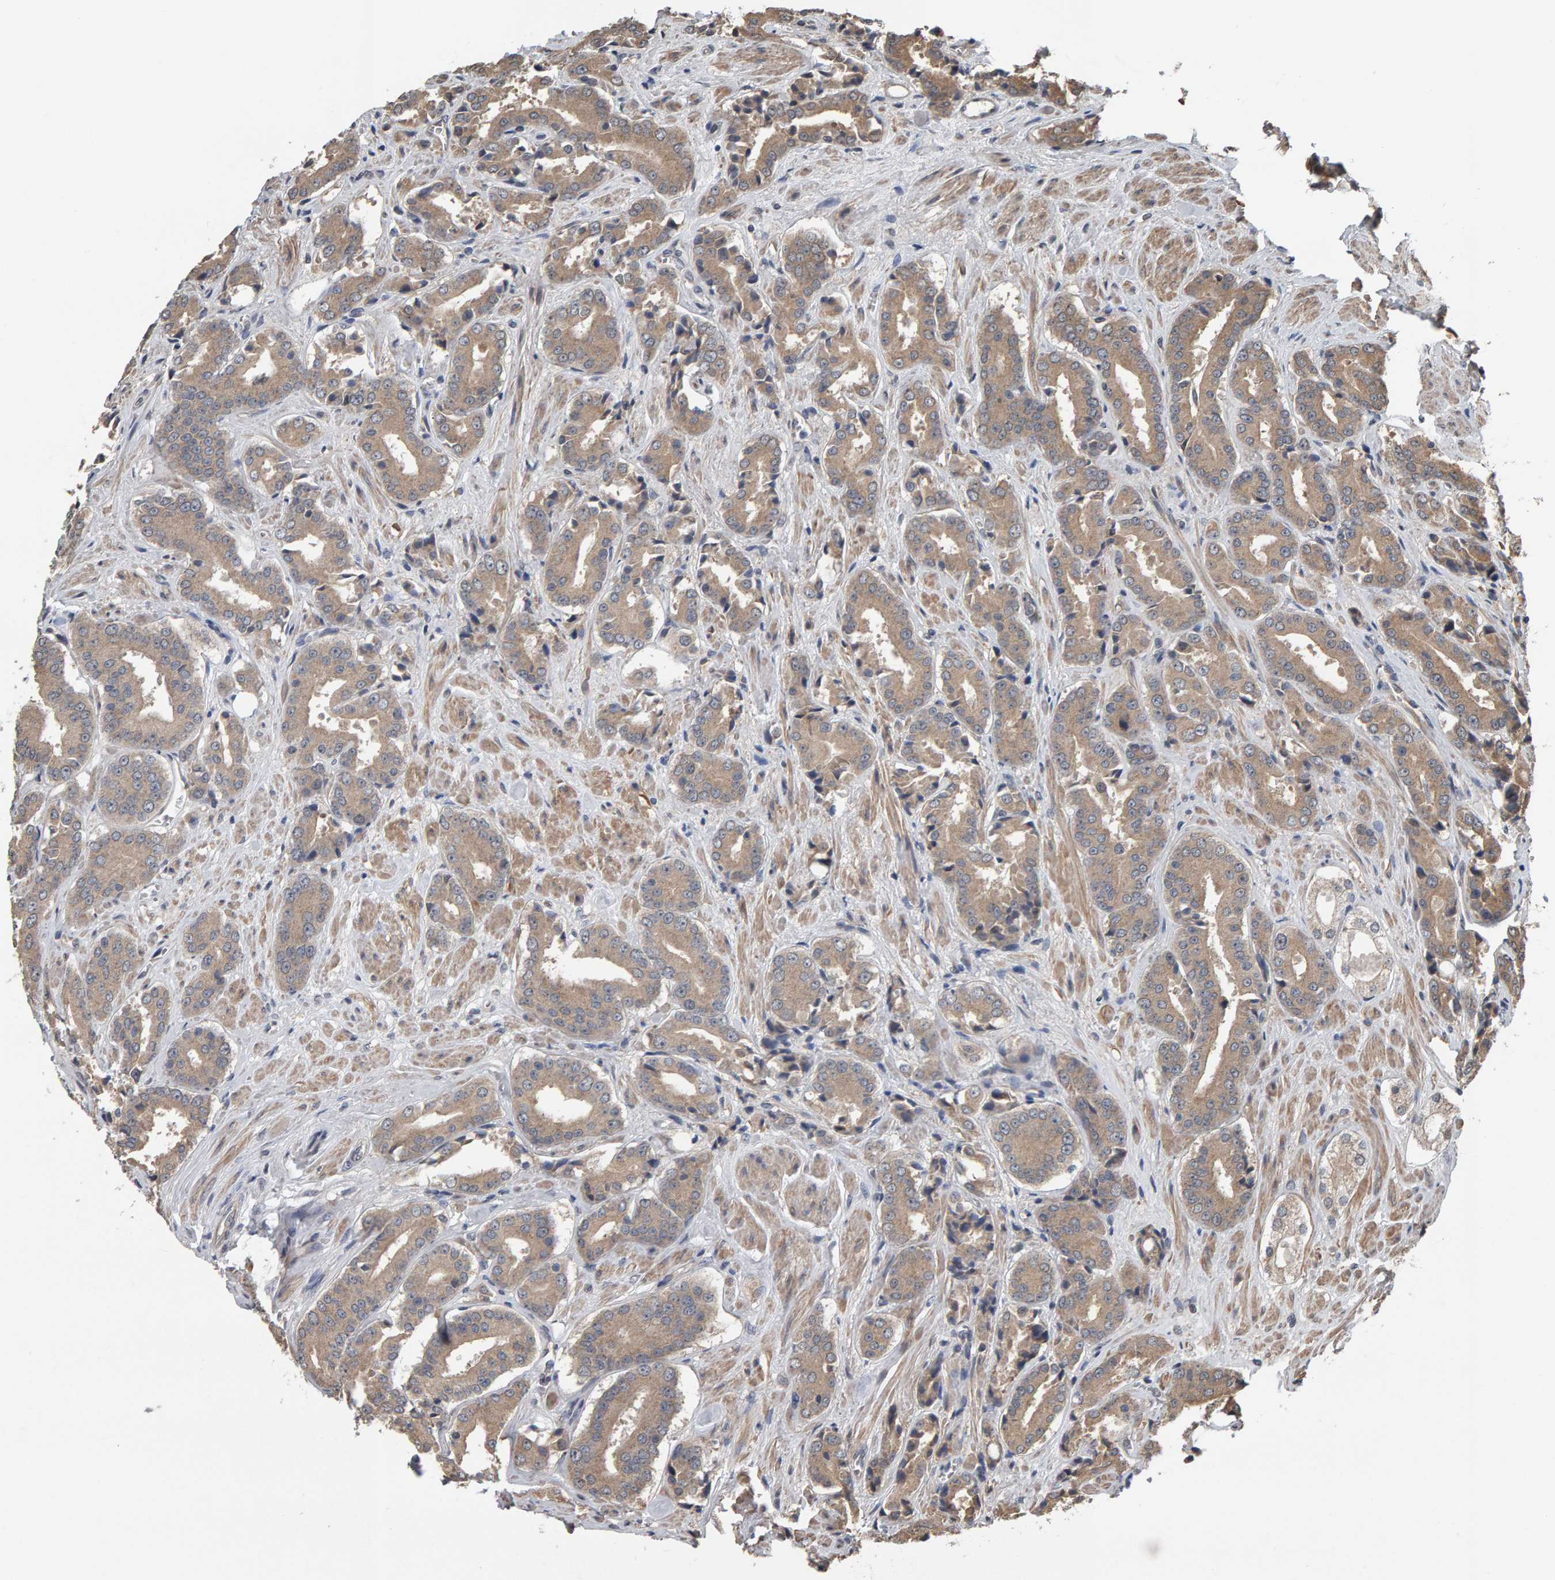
{"staining": {"intensity": "weak", "quantity": ">75%", "location": "cytoplasmic/membranous"}, "tissue": "prostate cancer", "cell_type": "Tumor cells", "image_type": "cancer", "snomed": [{"axis": "morphology", "description": "Adenocarcinoma, High grade"}, {"axis": "topography", "description": "Prostate"}], "caption": "Prostate adenocarcinoma (high-grade) stained with immunohistochemistry (IHC) shows weak cytoplasmic/membranous expression in approximately >75% of tumor cells.", "gene": "COASY", "patient": {"sex": "male", "age": 71}}